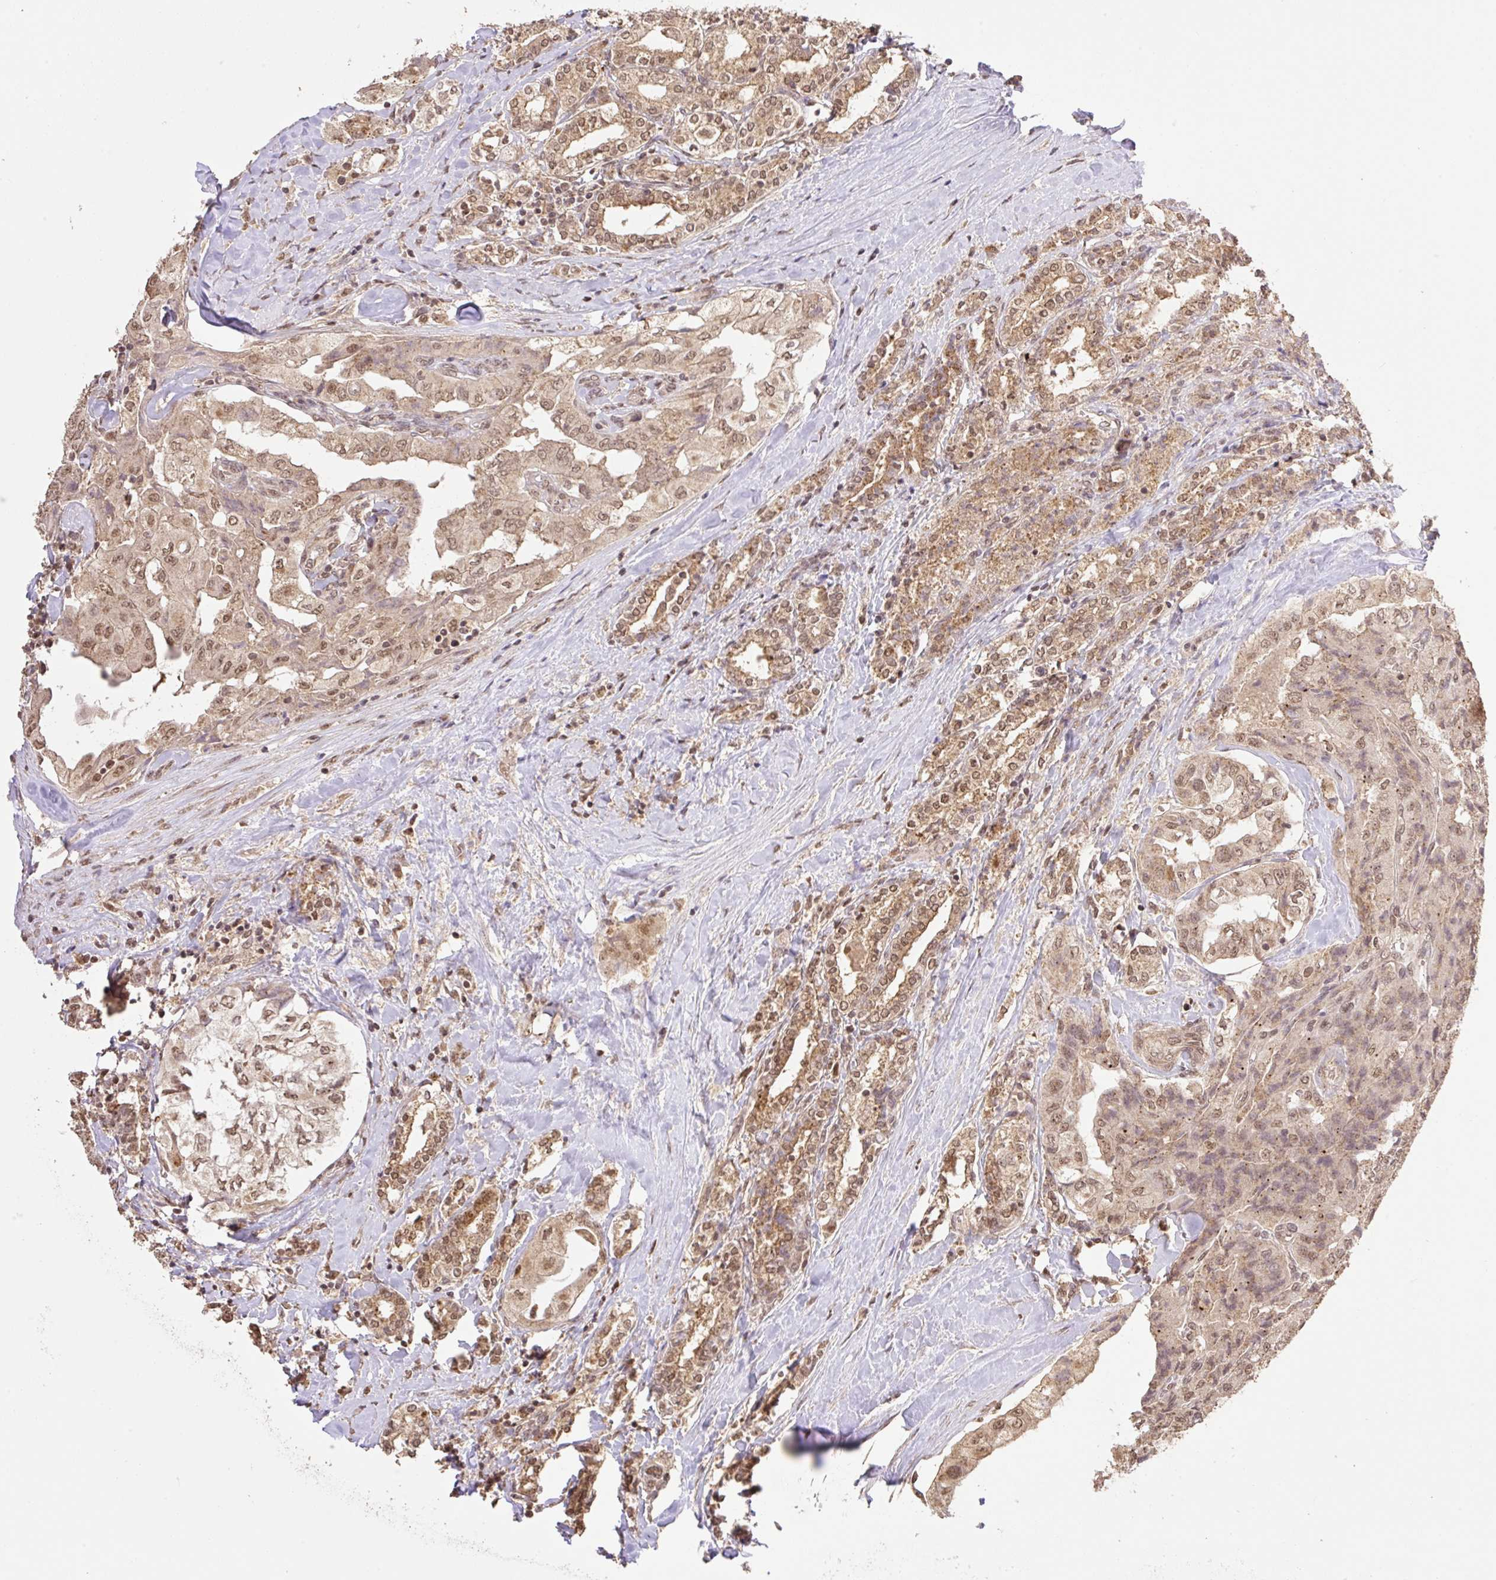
{"staining": {"intensity": "moderate", "quantity": ">75%", "location": "cytoplasmic/membranous,nuclear"}, "tissue": "thyroid cancer", "cell_type": "Tumor cells", "image_type": "cancer", "snomed": [{"axis": "morphology", "description": "Normal tissue, NOS"}, {"axis": "morphology", "description": "Papillary adenocarcinoma, NOS"}, {"axis": "topography", "description": "Thyroid gland"}], "caption": "A medium amount of moderate cytoplasmic/membranous and nuclear staining is appreciated in approximately >75% of tumor cells in thyroid papillary adenocarcinoma tissue.", "gene": "VPS25", "patient": {"sex": "female", "age": 59}}